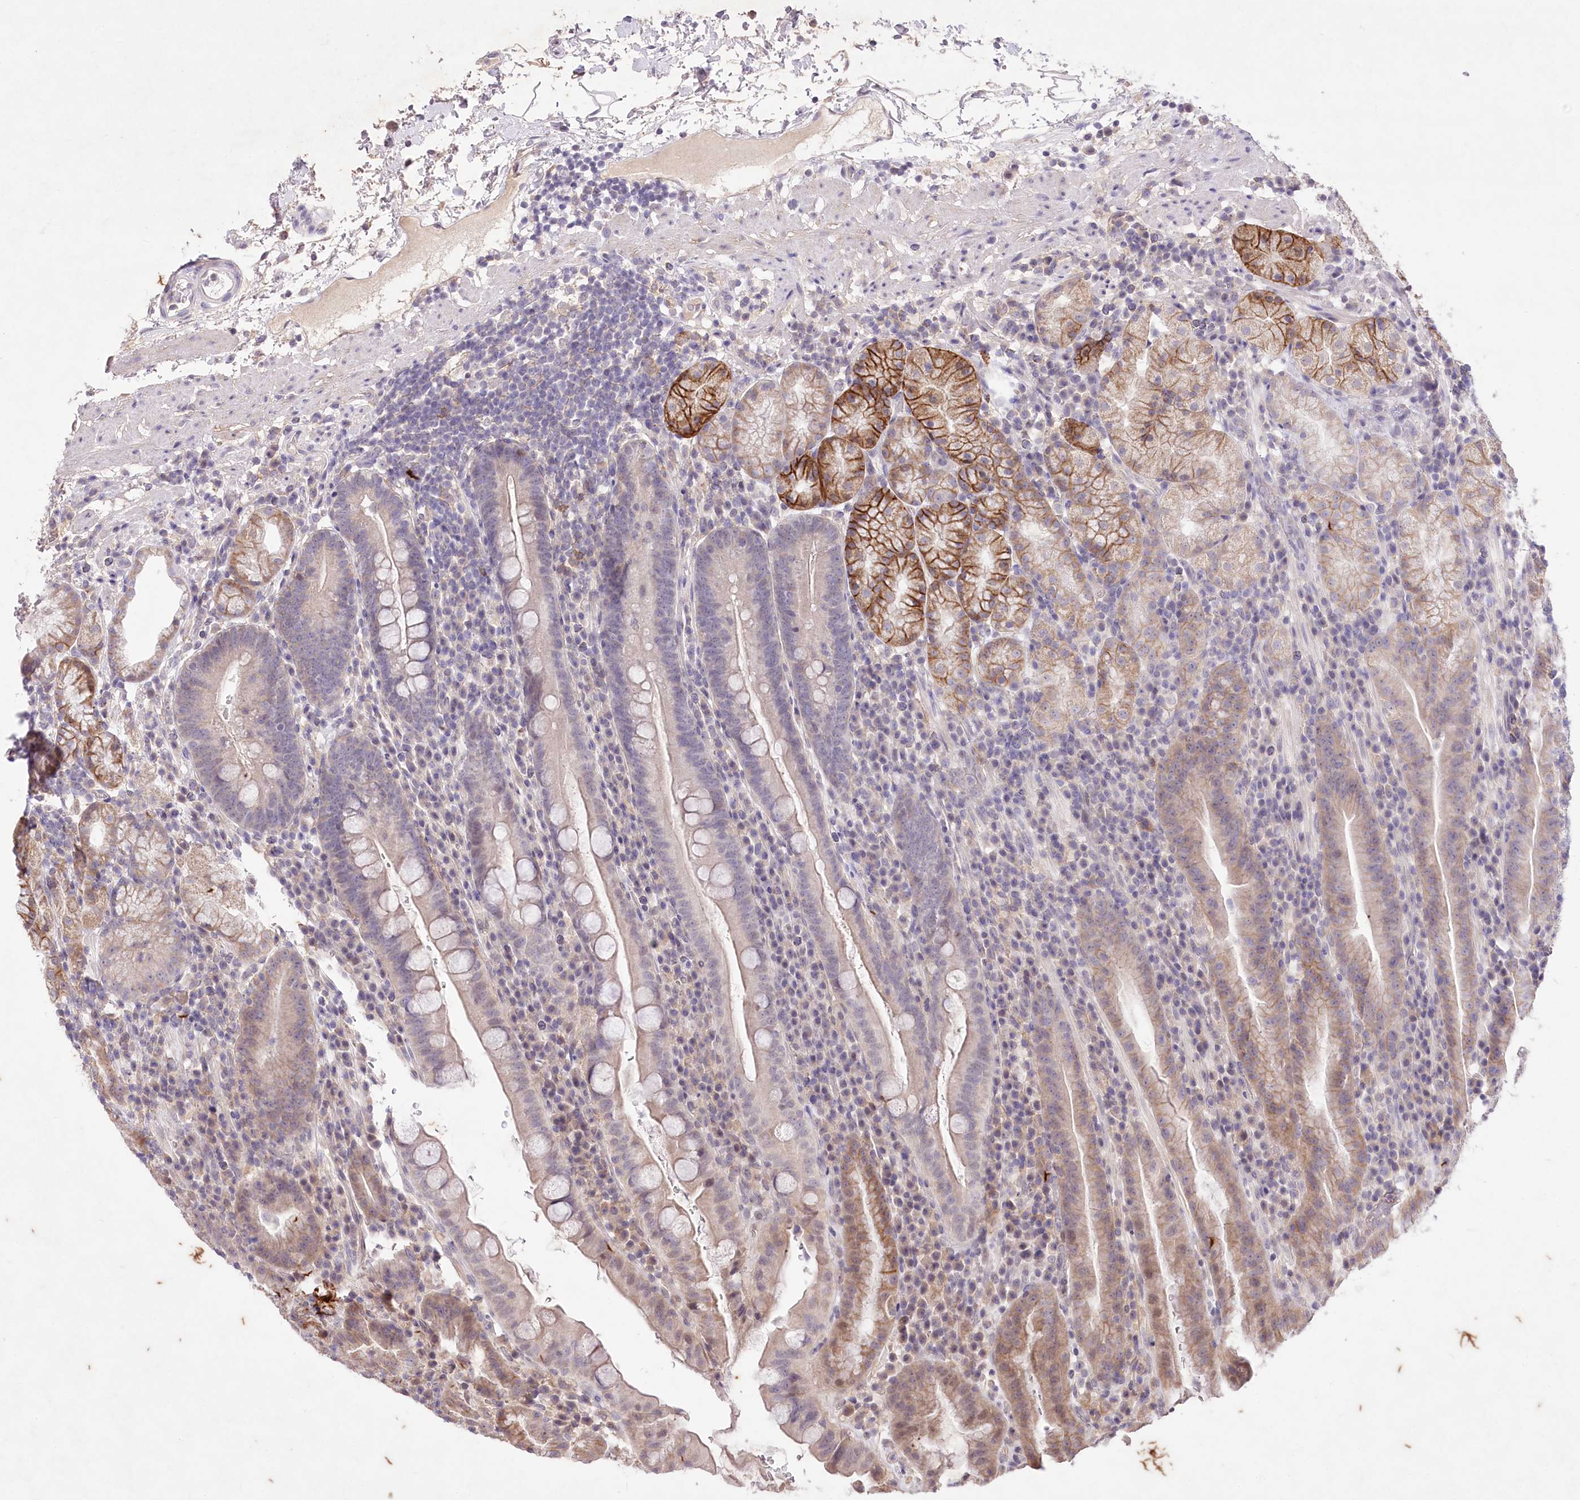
{"staining": {"intensity": "strong", "quantity": "<25%", "location": "cytoplasmic/membranous"}, "tissue": "stomach", "cell_type": "Glandular cells", "image_type": "normal", "snomed": [{"axis": "morphology", "description": "Normal tissue, NOS"}, {"axis": "morphology", "description": "Inflammation, NOS"}, {"axis": "topography", "description": "Stomach"}], "caption": "Strong cytoplasmic/membranous staining for a protein is present in about <25% of glandular cells of benign stomach using IHC.", "gene": "ENPP1", "patient": {"sex": "male", "age": 79}}